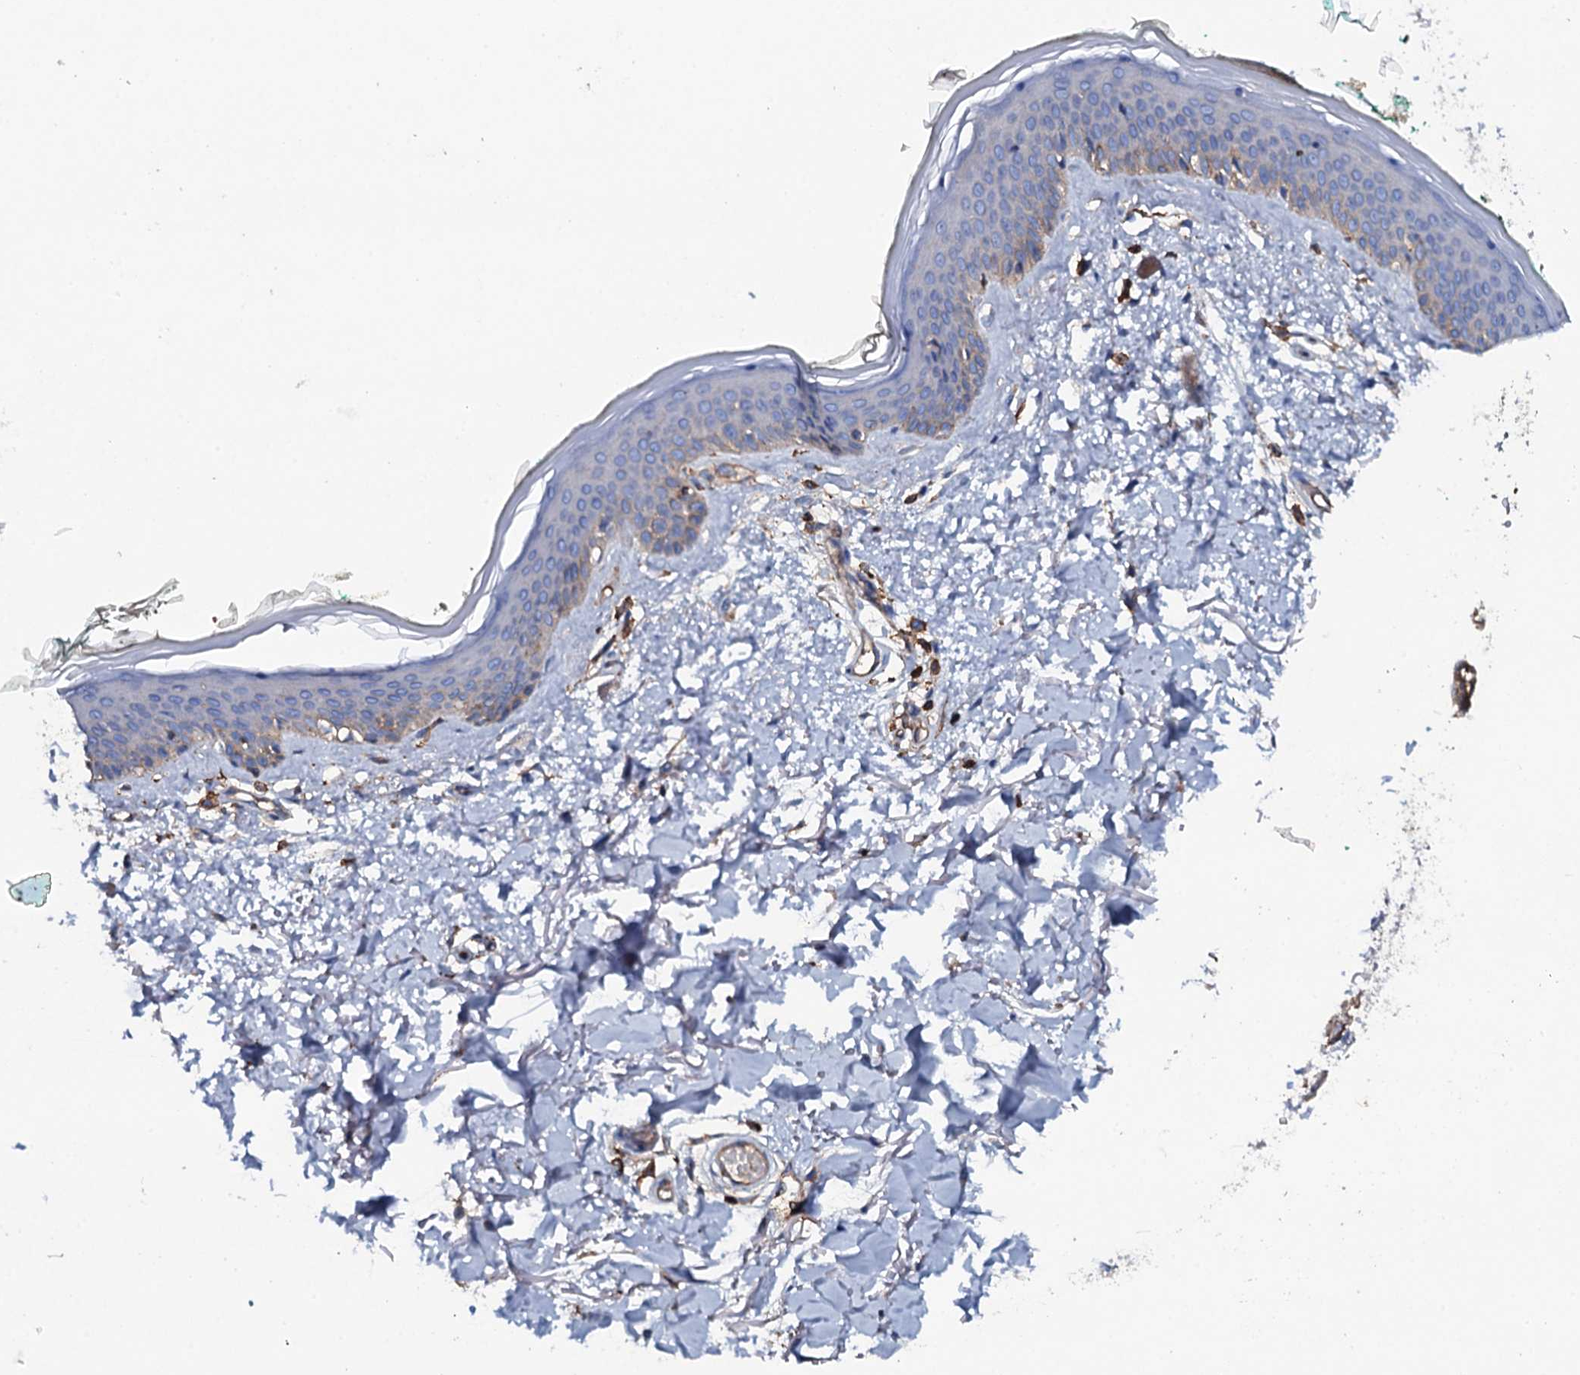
{"staining": {"intensity": "weak", "quantity": ">75%", "location": "cytoplasmic/membranous"}, "tissue": "skin", "cell_type": "Fibroblasts", "image_type": "normal", "snomed": [{"axis": "morphology", "description": "Normal tissue, NOS"}, {"axis": "topography", "description": "Skin"}], "caption": "Brown immunohistochemical staining in normal skin displays weak cytoplasmic/membranous expression in approximately >75% of fibroblasts. (DAB (3,3'-diaminobenzidine) = brown stain, brightfield microscopy at high magnification).", "gene": "MS4A4E", "patient": {"sex": "male", "age": 62}}